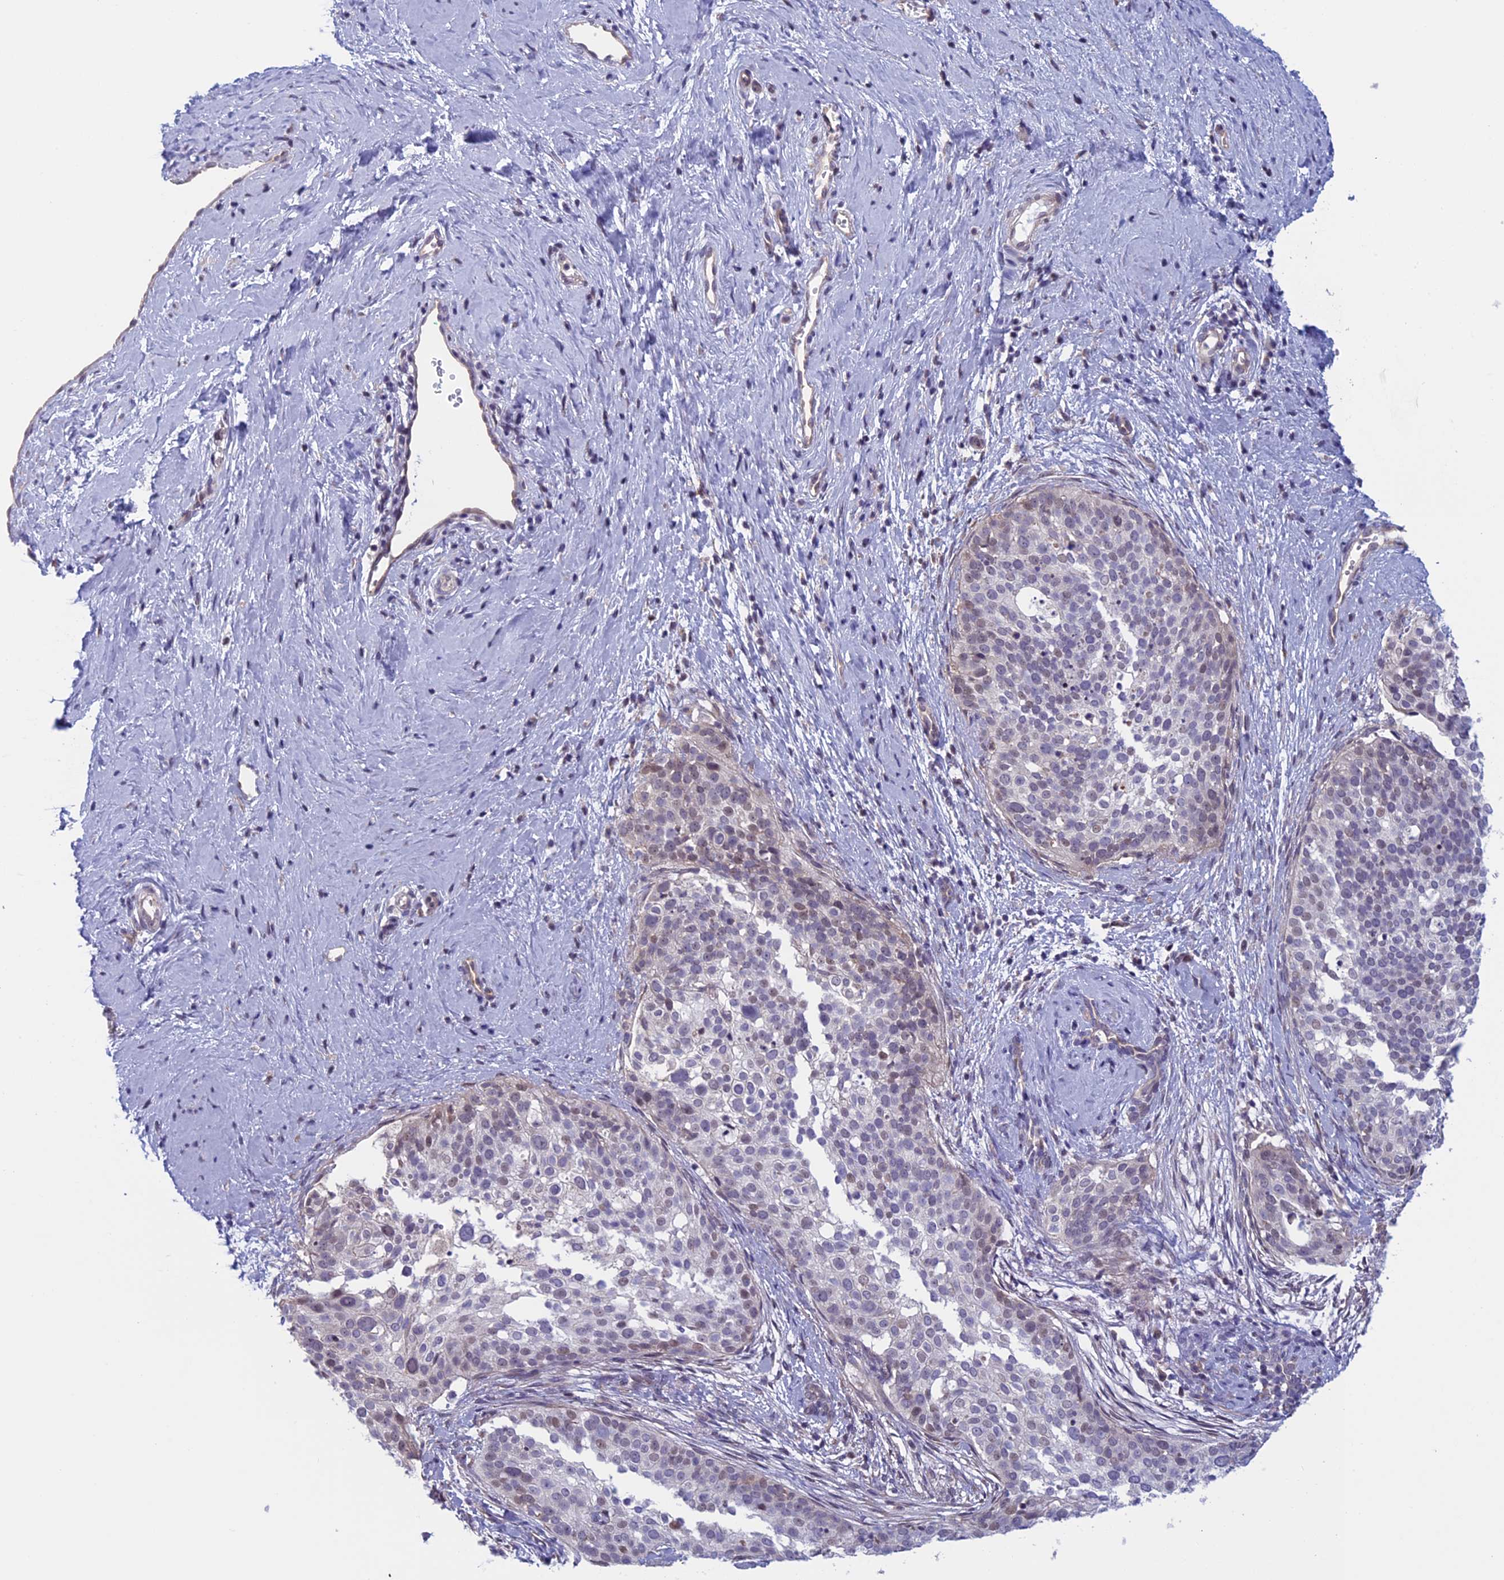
{"staining": {"intensity": "weak", "quantity": "<25%", "location": "nuclear"}, "tissue": "cervical cancer", "cell_type": "Tumor cells", "image_type": "cancer", "snomed": [{"axis": "morphology", "description": "Squamous cell carcinoma, NOS"}, {"axis": "topography", "description": "Cervix"}], "caption": "Immunohistochemistry histopathology image of cervical cancer stained for a protein (brown), which exhibits no staining in tumor cells. Brightfield microscopy of immunohistochemistry (IHC) stained with DAB (brown) and hematoxylin (blue), captured at high magnification.", "gene": "SLC1A6", "patient": {"sex": "female", "age": 44}}